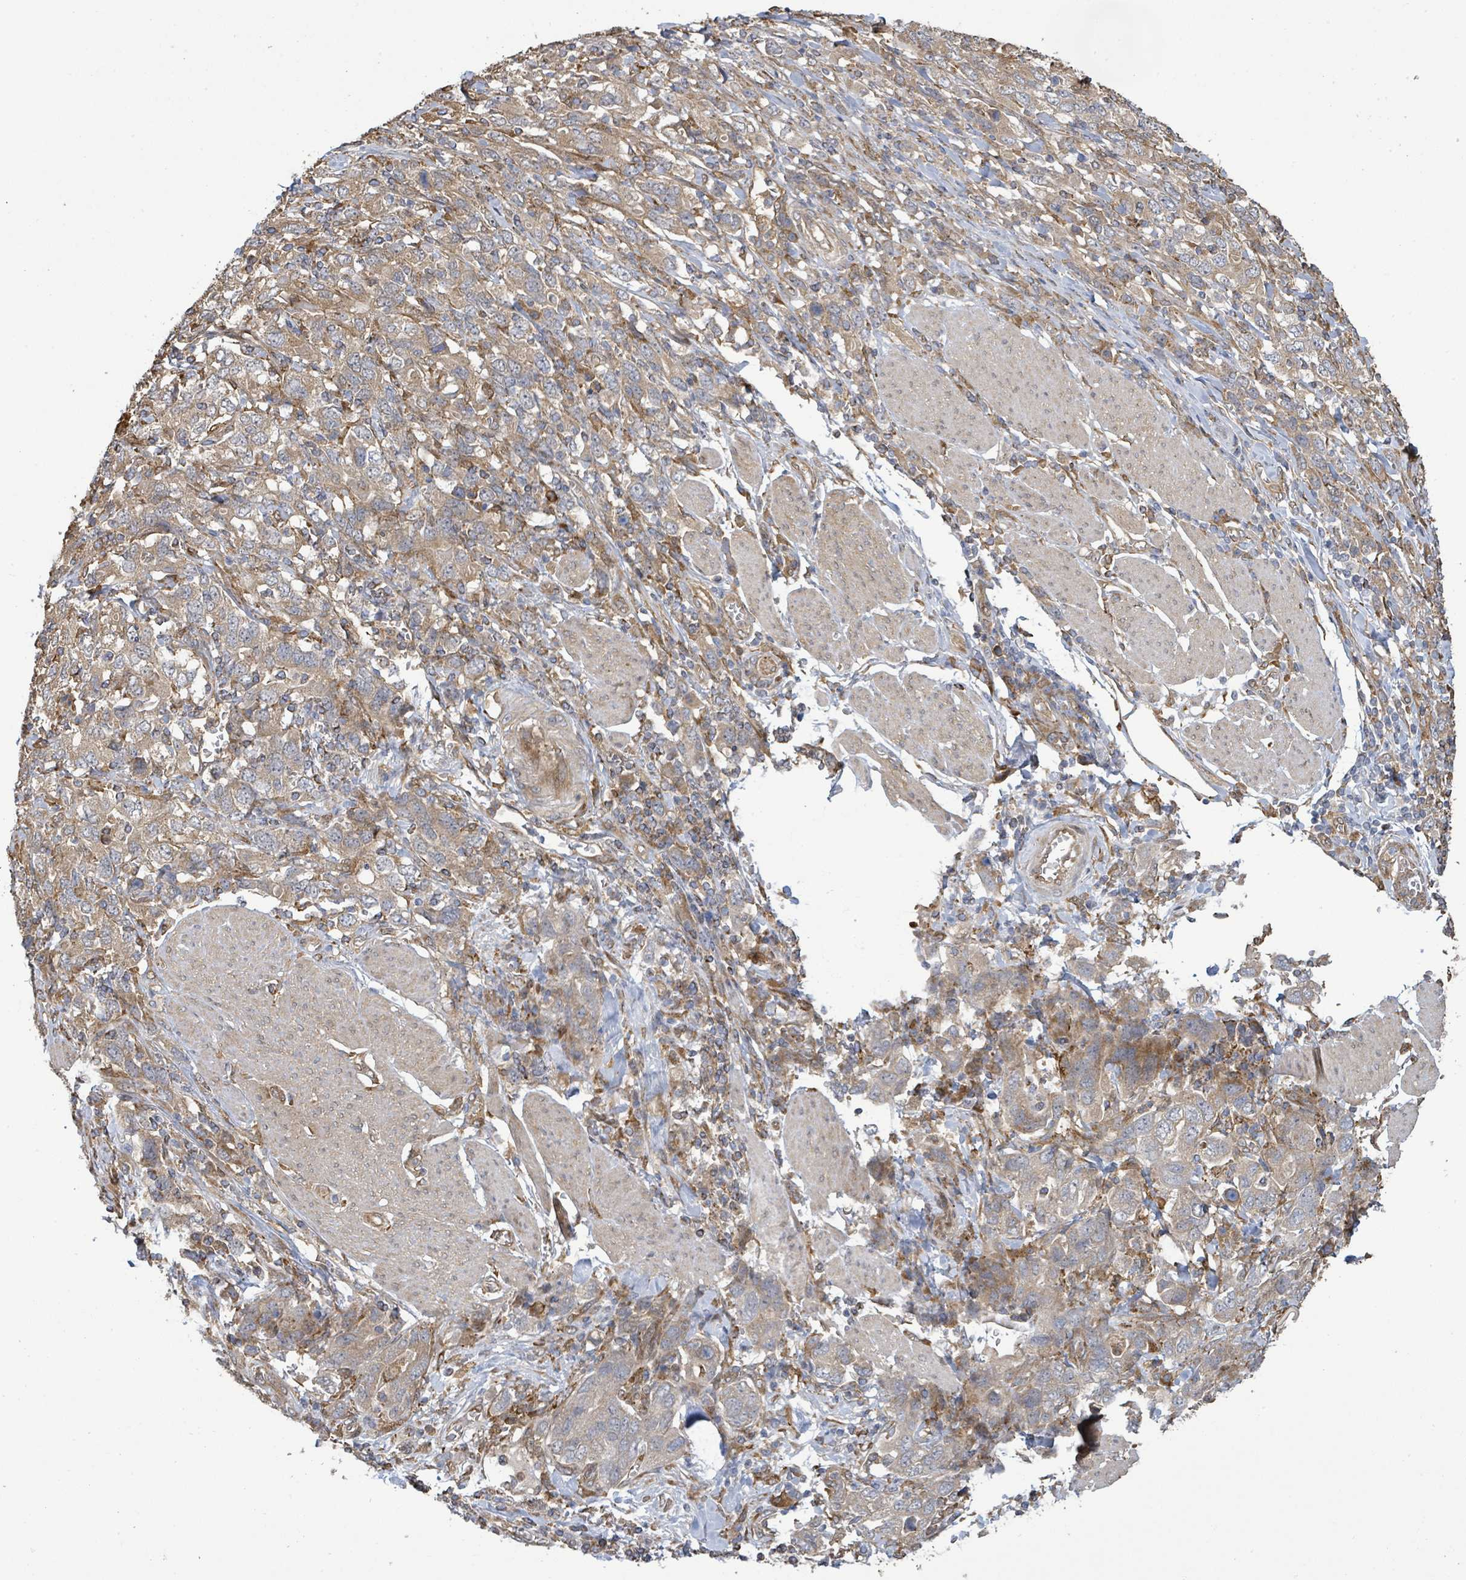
{"staining": {"intensity": "weak", "quantity": ">75%", "location": "cytoplasmic/membranous"}, "tissue": "stomach cancer", "cell_type": "Tumor cells", "image_type": "cancer", "snomed": [{"axis": "morphology", "description": "Adenocarcinoma, NOS"}, {"axis": "topography", "description": "Stomach, upper"}, {"axis": "topography", "description": "Stomach"}], "caption": "Tumor cells demonstrate low levels of weak cytoplasmic/membranous positivity in approximately >75% of cells in human adenocarcinoma (stomach). (DAB (3,3'-diaminobenzidine) IHC with brightfield microscopy, high magnification).", "gene": "ARPIN", "patient": {"sex": "male", "age": 62}}